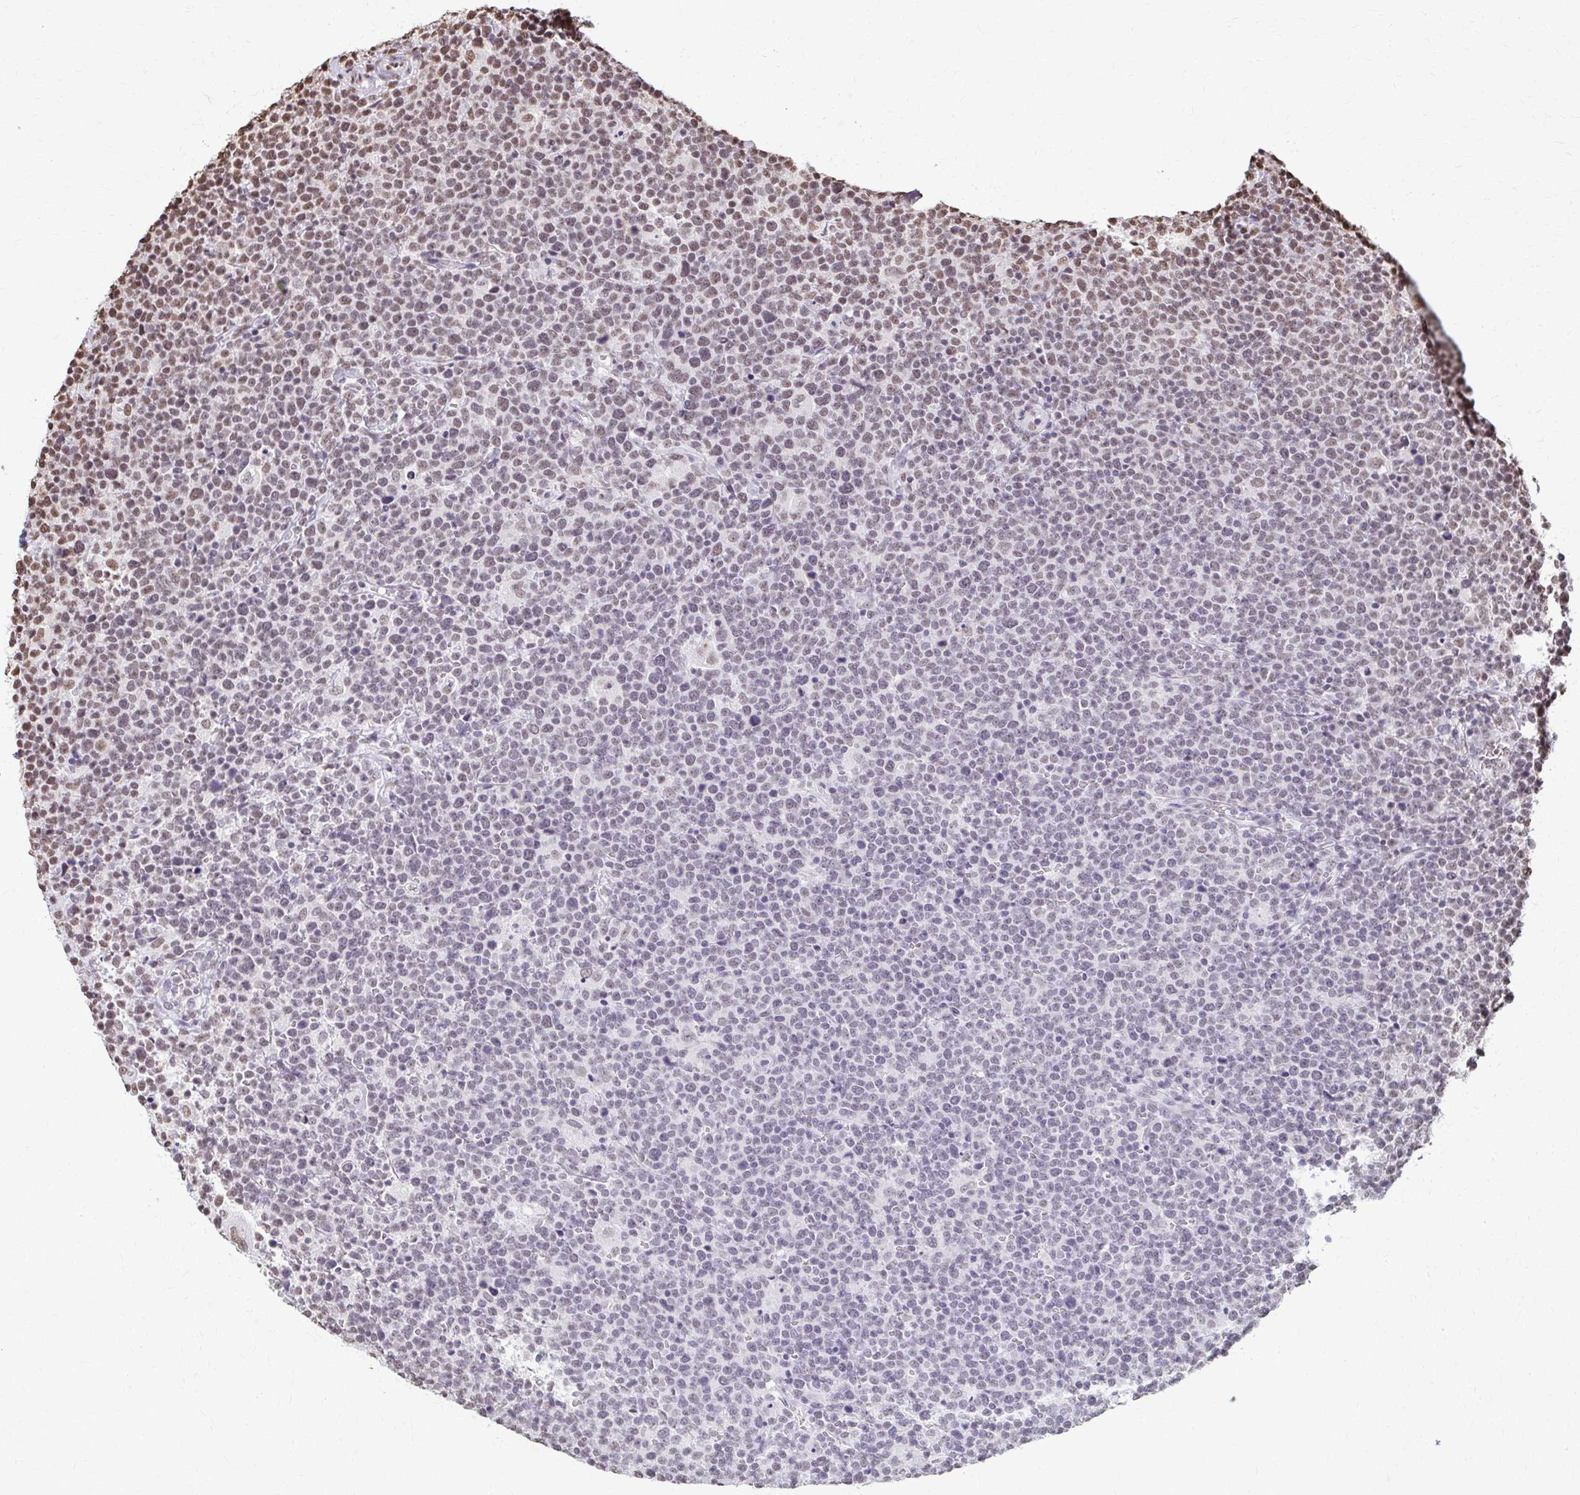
{"staining": {"intensity": "moderate", "quantity": "<25%", "location": "nuclear"}, "tissue": "lymphoma", "cell_type": "Tumor cells", "image_type": "cancer", "snomed": [{"axis": "morphology", "description": "Malignant lymphoma, non-Hodgkin's type, High grade"}, {"axis": "topography", "description": "Lymph node"}], "caption": "DAB (3,3'-diaminobenzidine) immunohistochemical staining of human lymphoma displays moderate nuclear protein staining in approximately <25% of tumor cells.", "gene": "SNRPA", "patient": {"sex": "male", "age": 61}}